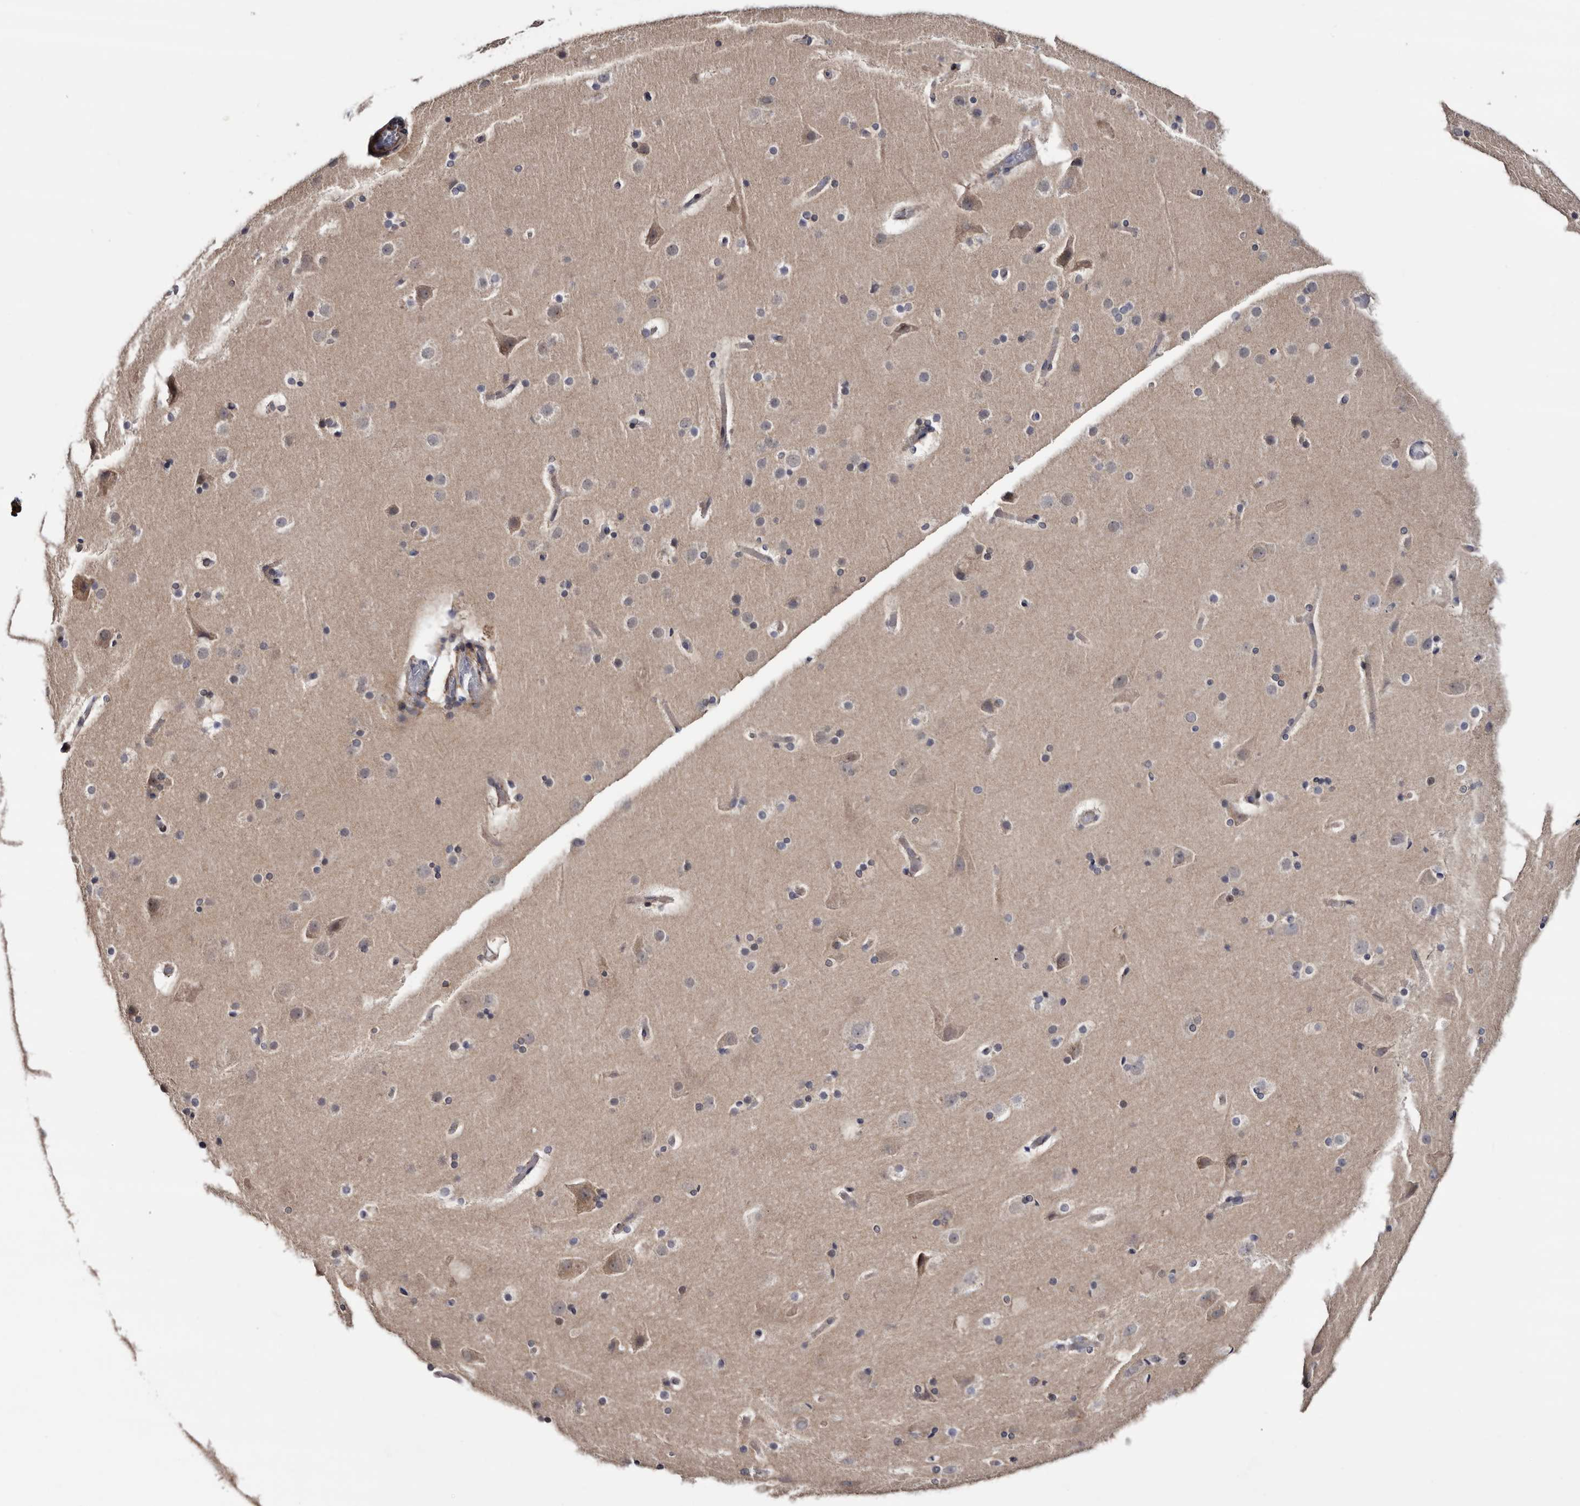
{"staining": {"intensity": "negative", "quantity": "none", "location": "none"}, "tissue": "cerebral cortex", "cell_type": "Endothelial cells", "image_type": "normal", "snomed": [{"axis": "morphology", "description": "Normal tissue, NOS"}, {"axis": "topography", "description": "Cerebral cortex"}], "caption": "This micrograph is of unremarkable cerebral cortex stained with IHC to label a protein in brown with the nuclei are counter-stained blue. There is no positivity in endothelial cells.", "gene": "ARMCX2", "patient": {"sex": "male", "age": 57}}